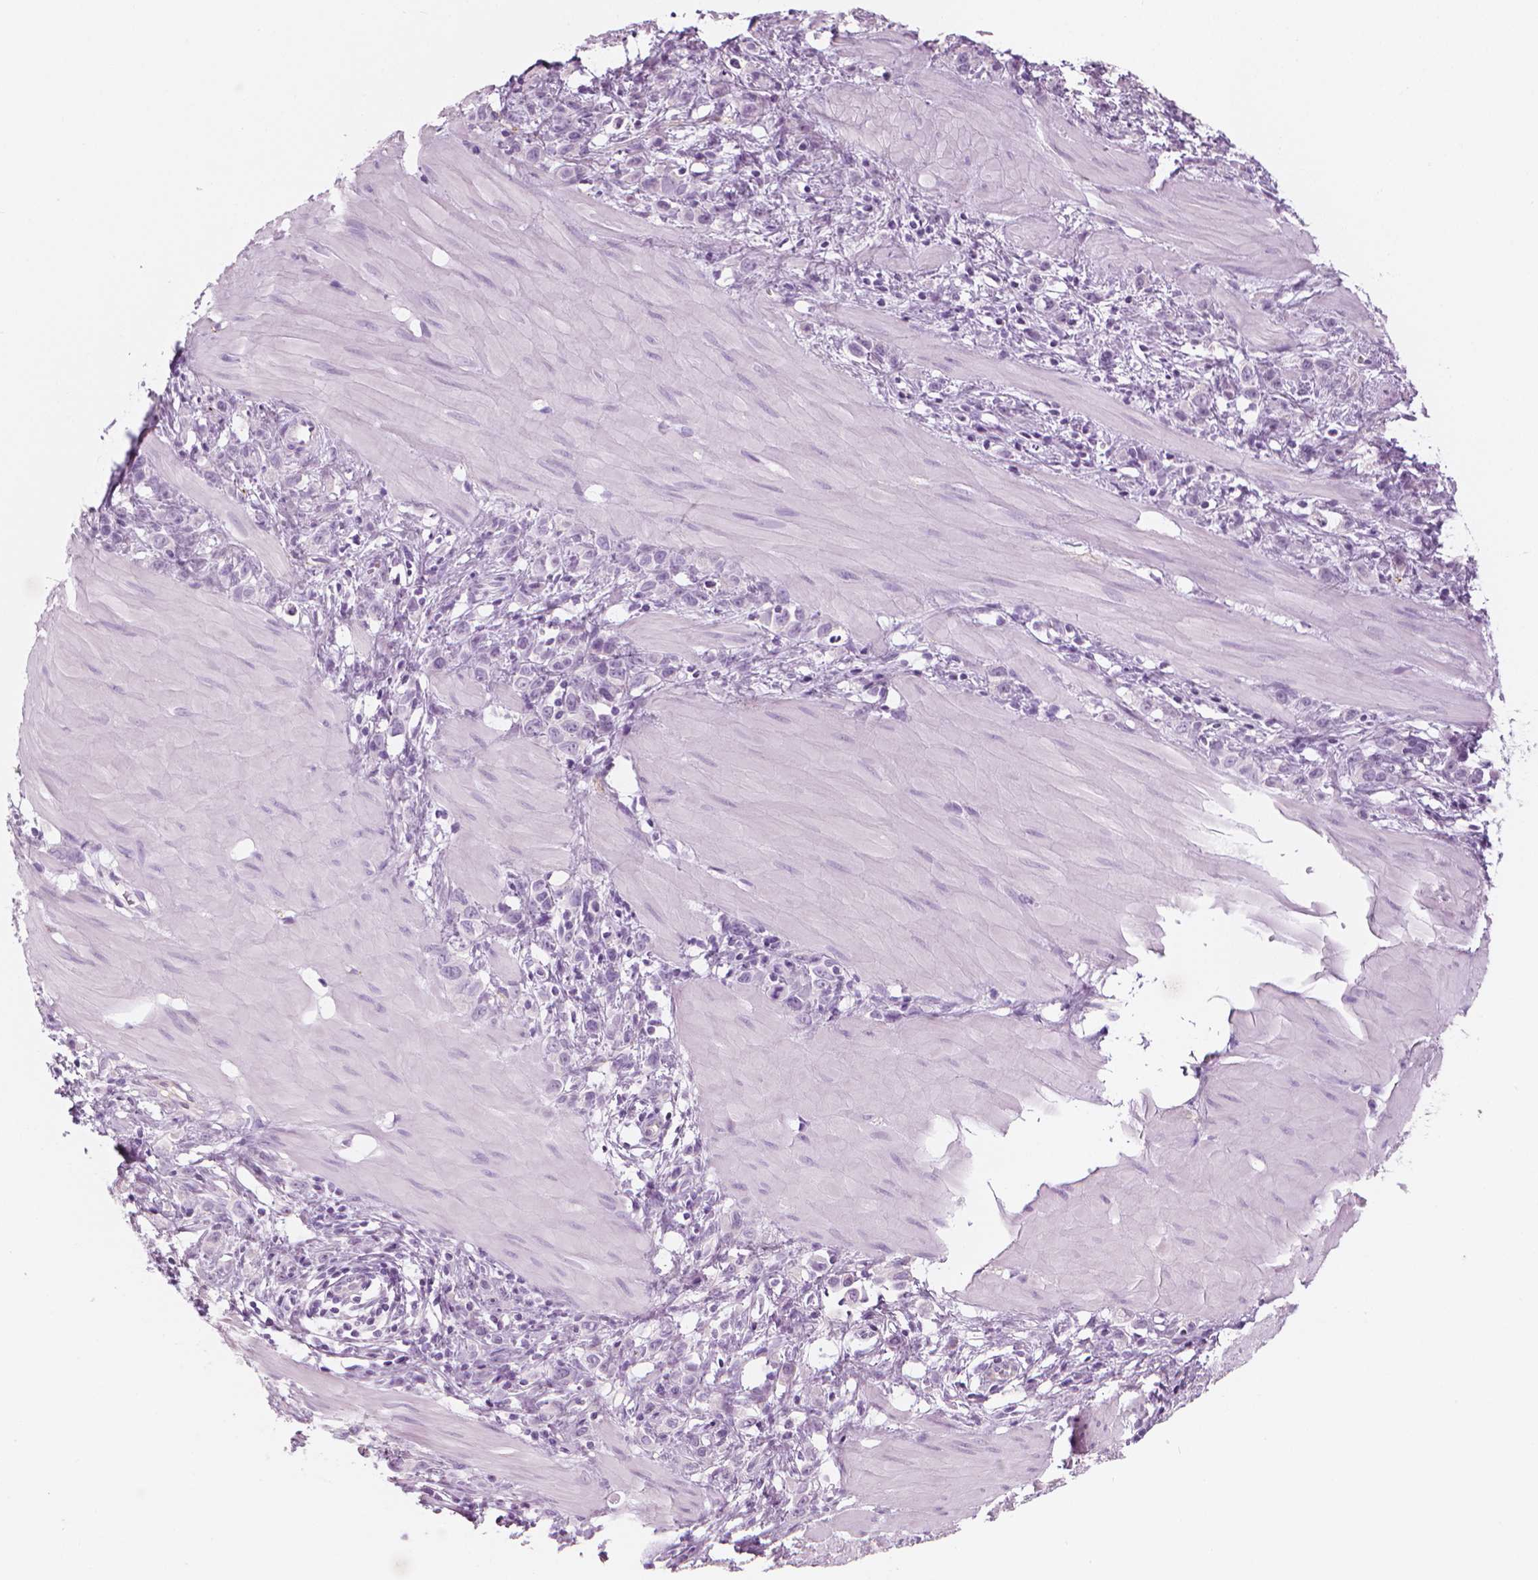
{"staining": {"intensity": "negative", "quantity": "none", "location": "none"}, "tissue": "stomach cancer", "cell_type": "Tumor cells", "image_type": "cancer", "snomed": [{"axis": "morphology", "description": "Adenocarcinoma, NOS"}, {"axis": "topography", "description": "Stomach"}], "caption": "High magnification brightfield microscopy of stomach cancer (adenocarcinoma) stained with DAB (brown) and counterstained with hematoxylin (blue): tumor cells show no significant staining. (DAB immunohistochemistry with hematoxylin counter stain).", "gene": "SCG3", "patient": {"sex": "male", "age": 47}}